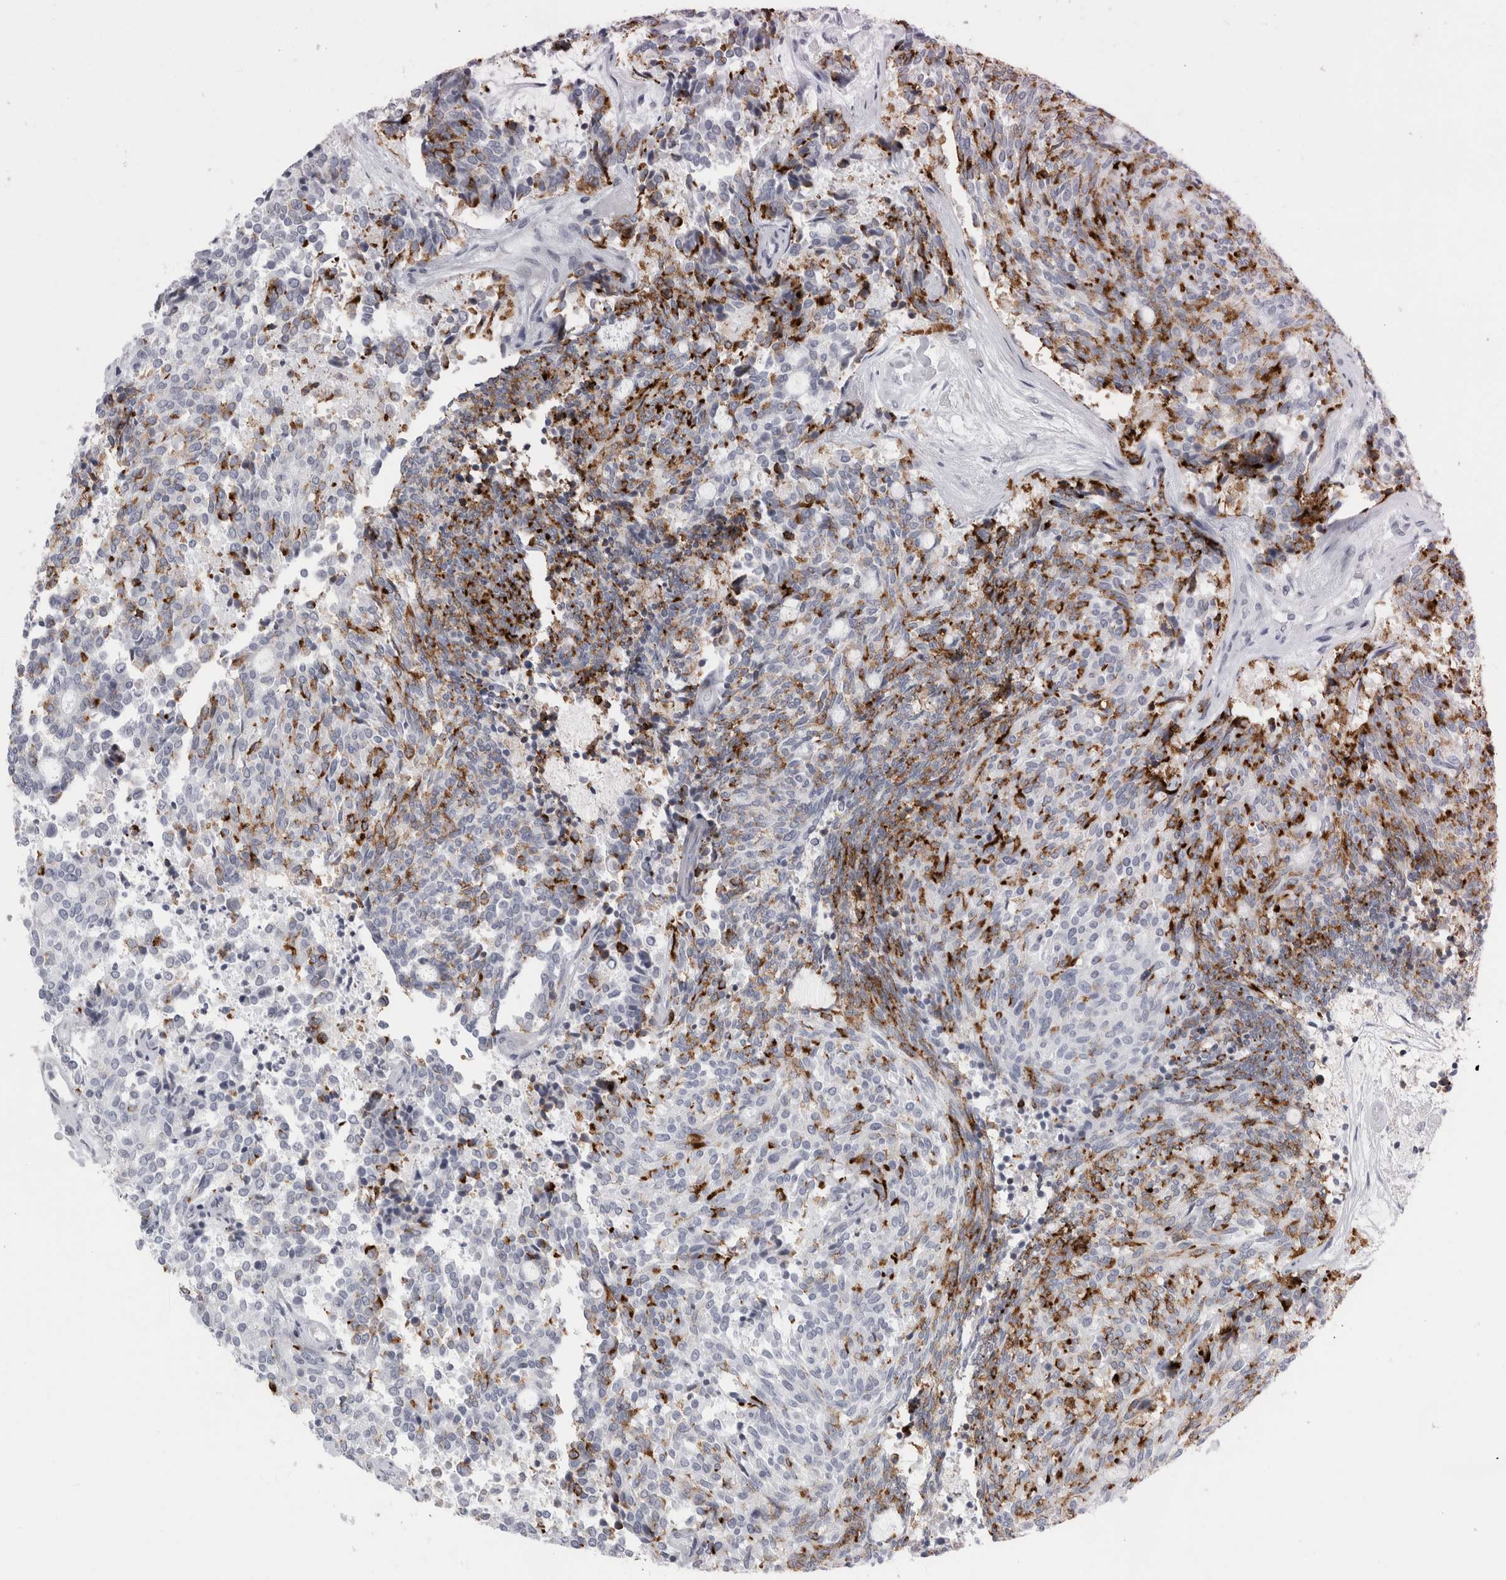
{"staining": {"intensity": "strong", "quantity": "25%-75%", "location": "cytoplasmic/membranous"}, "tissue": "carcinoid", "cell_type": "Tumor cells", "image_type": "cancer", "snomed": [{"axis": "morphology", "description": "Carcinoid, malignant, NOS"}, {"axis": "topography", "description": "Pancreas"}], "caption": "The immunohistochemical stain labels strong cytoplasmic/membranous expression in tumor cells of carcinoid (malignant) tissue. The protein is shown in brown color, while the nuclei are stained blue.", "gene": "CPE", "patient": {"sex": "female", "age": 54}}